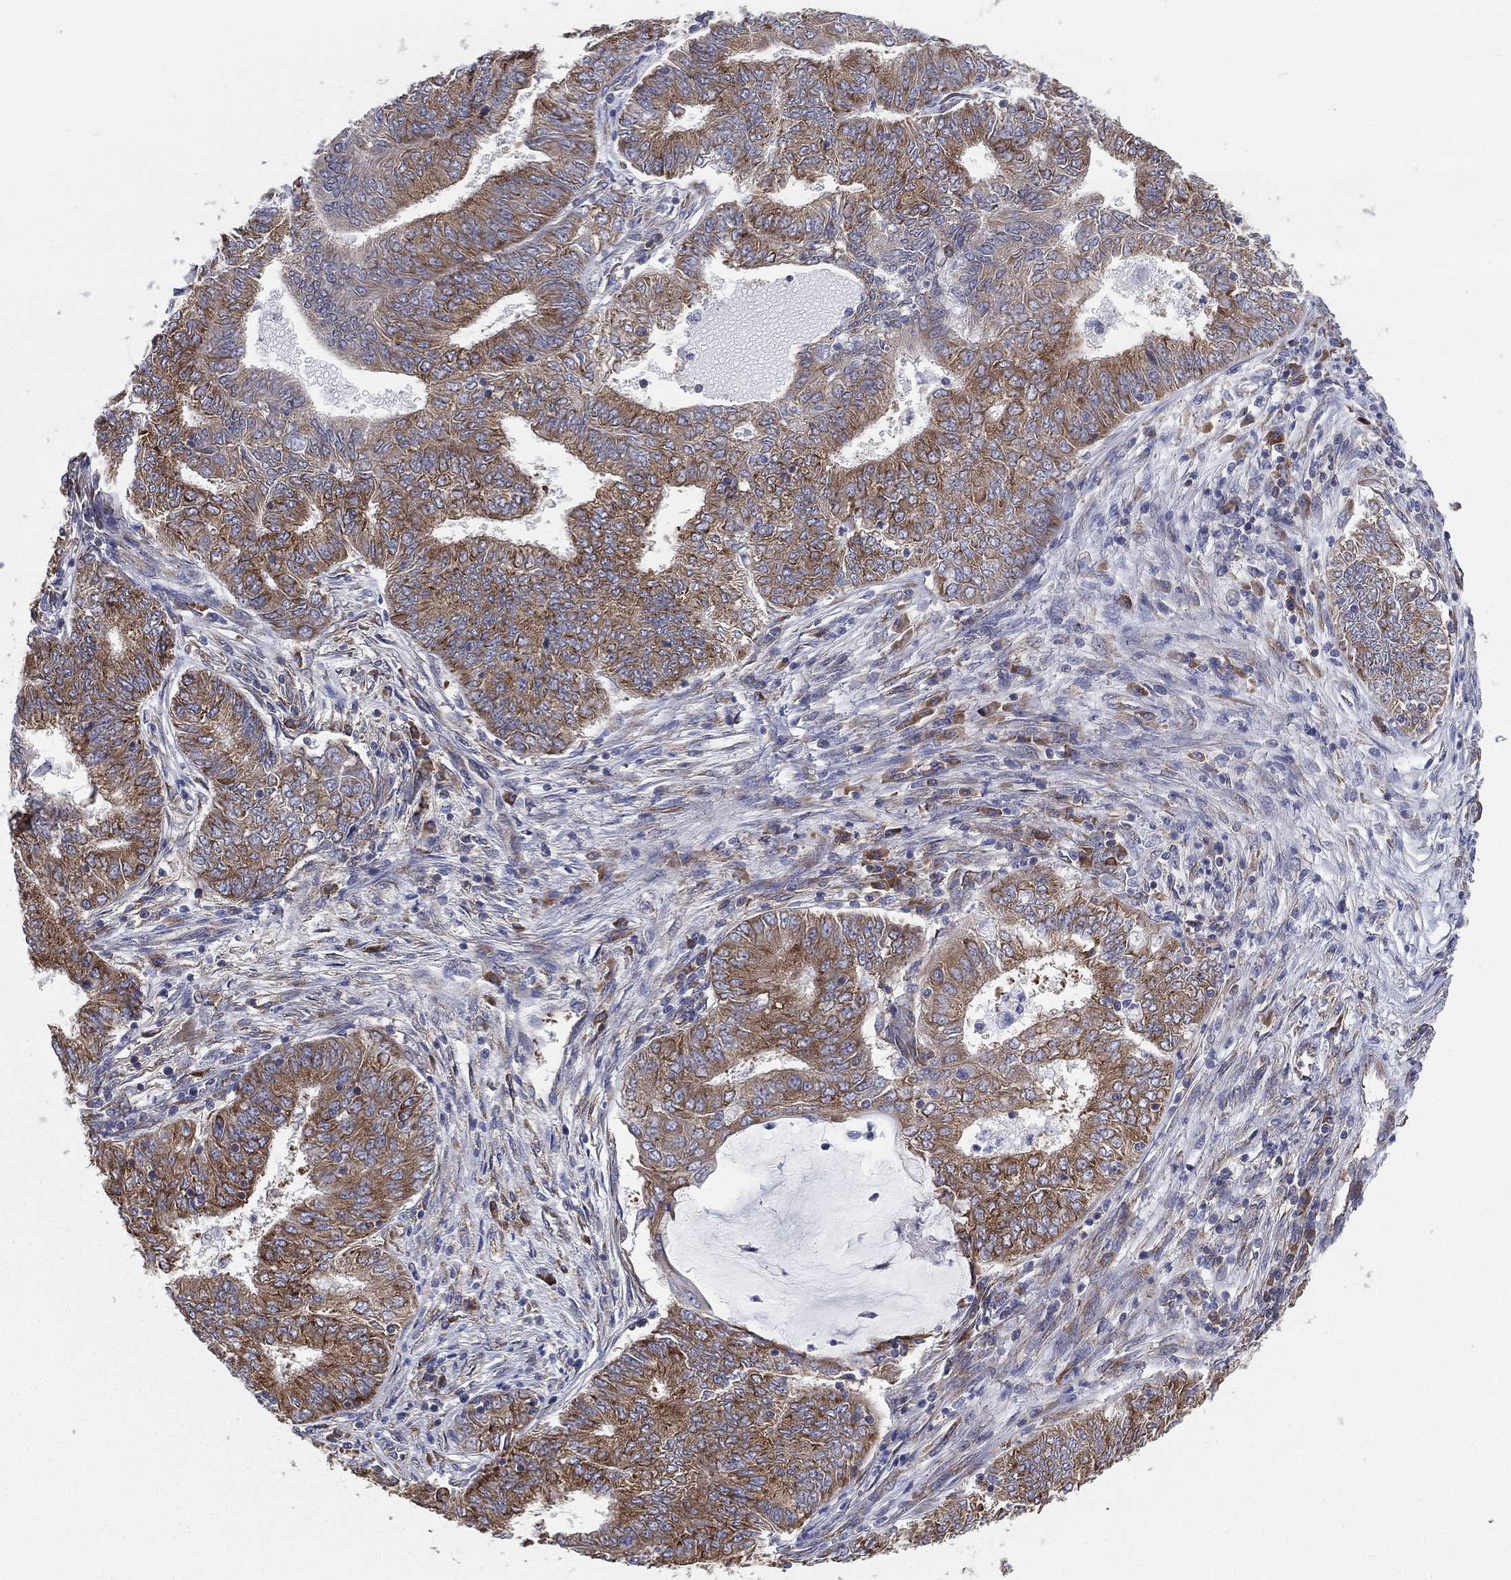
{"staining": {"intensity": "strong", "quantity": "25%-75%", "location": "cytoplasmic/membranous"}, "tissue": "endometrial cancer", "cell_type": "Tumor cells", "image_type": "cancer", "snomed": [{"axis": "morphology", "description": "Adenocarcinoma, NOS"}, {"axis": "topography", "description": "Endometrium"}], "caption": "Human endometrial cancer (adenocarcinoma) stained with a protein marker exhibits strong staining in tumor cells.", "gene": "FARSA", "patient": {"sex": "female", "age": 62}}